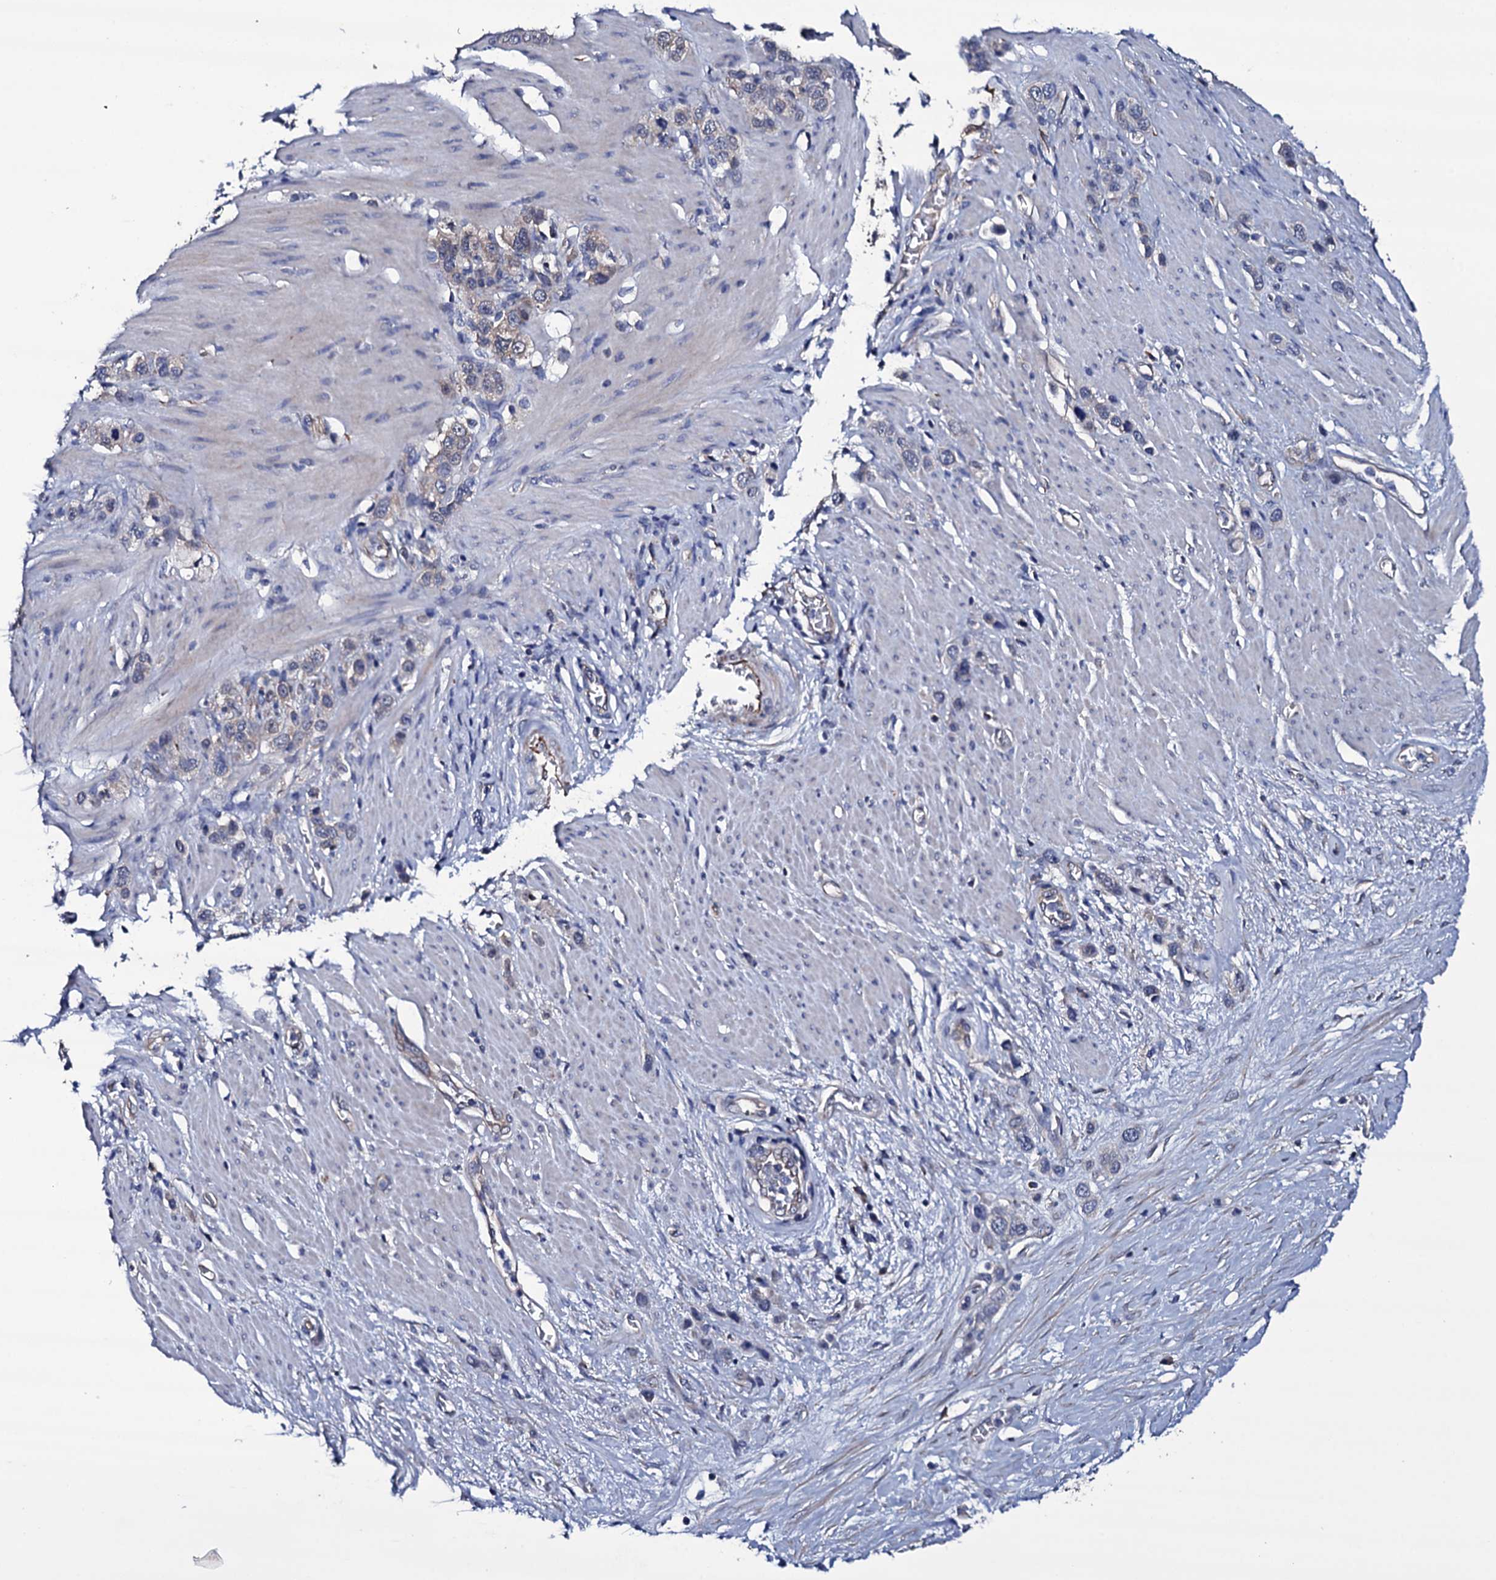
{"staining": {"intensity": "negative", "quantity": "none", "location": "none"}, "tissue": "stomach cancer", "cell_type": "Tumor cells", "image_type": "cancer", "snomed": [{"axis": "morphology", "description": "Adenocarcinoma, NOS"}, {"axis": "morphology", "description": "Adenocarcinoma, High grade"}, {"axis": "topography", "description": "Stomach, upper"}, {"axis": "topography", "description": "Stomach, lower"}], "caption": "An IHC histopathology image of stomach adenocarcinoma is shown. There is no staining in tumor cells of stomach adenocarcinoma.", "gene": "BCL2L14", "patient": {"sex": "female", "age": 65}}